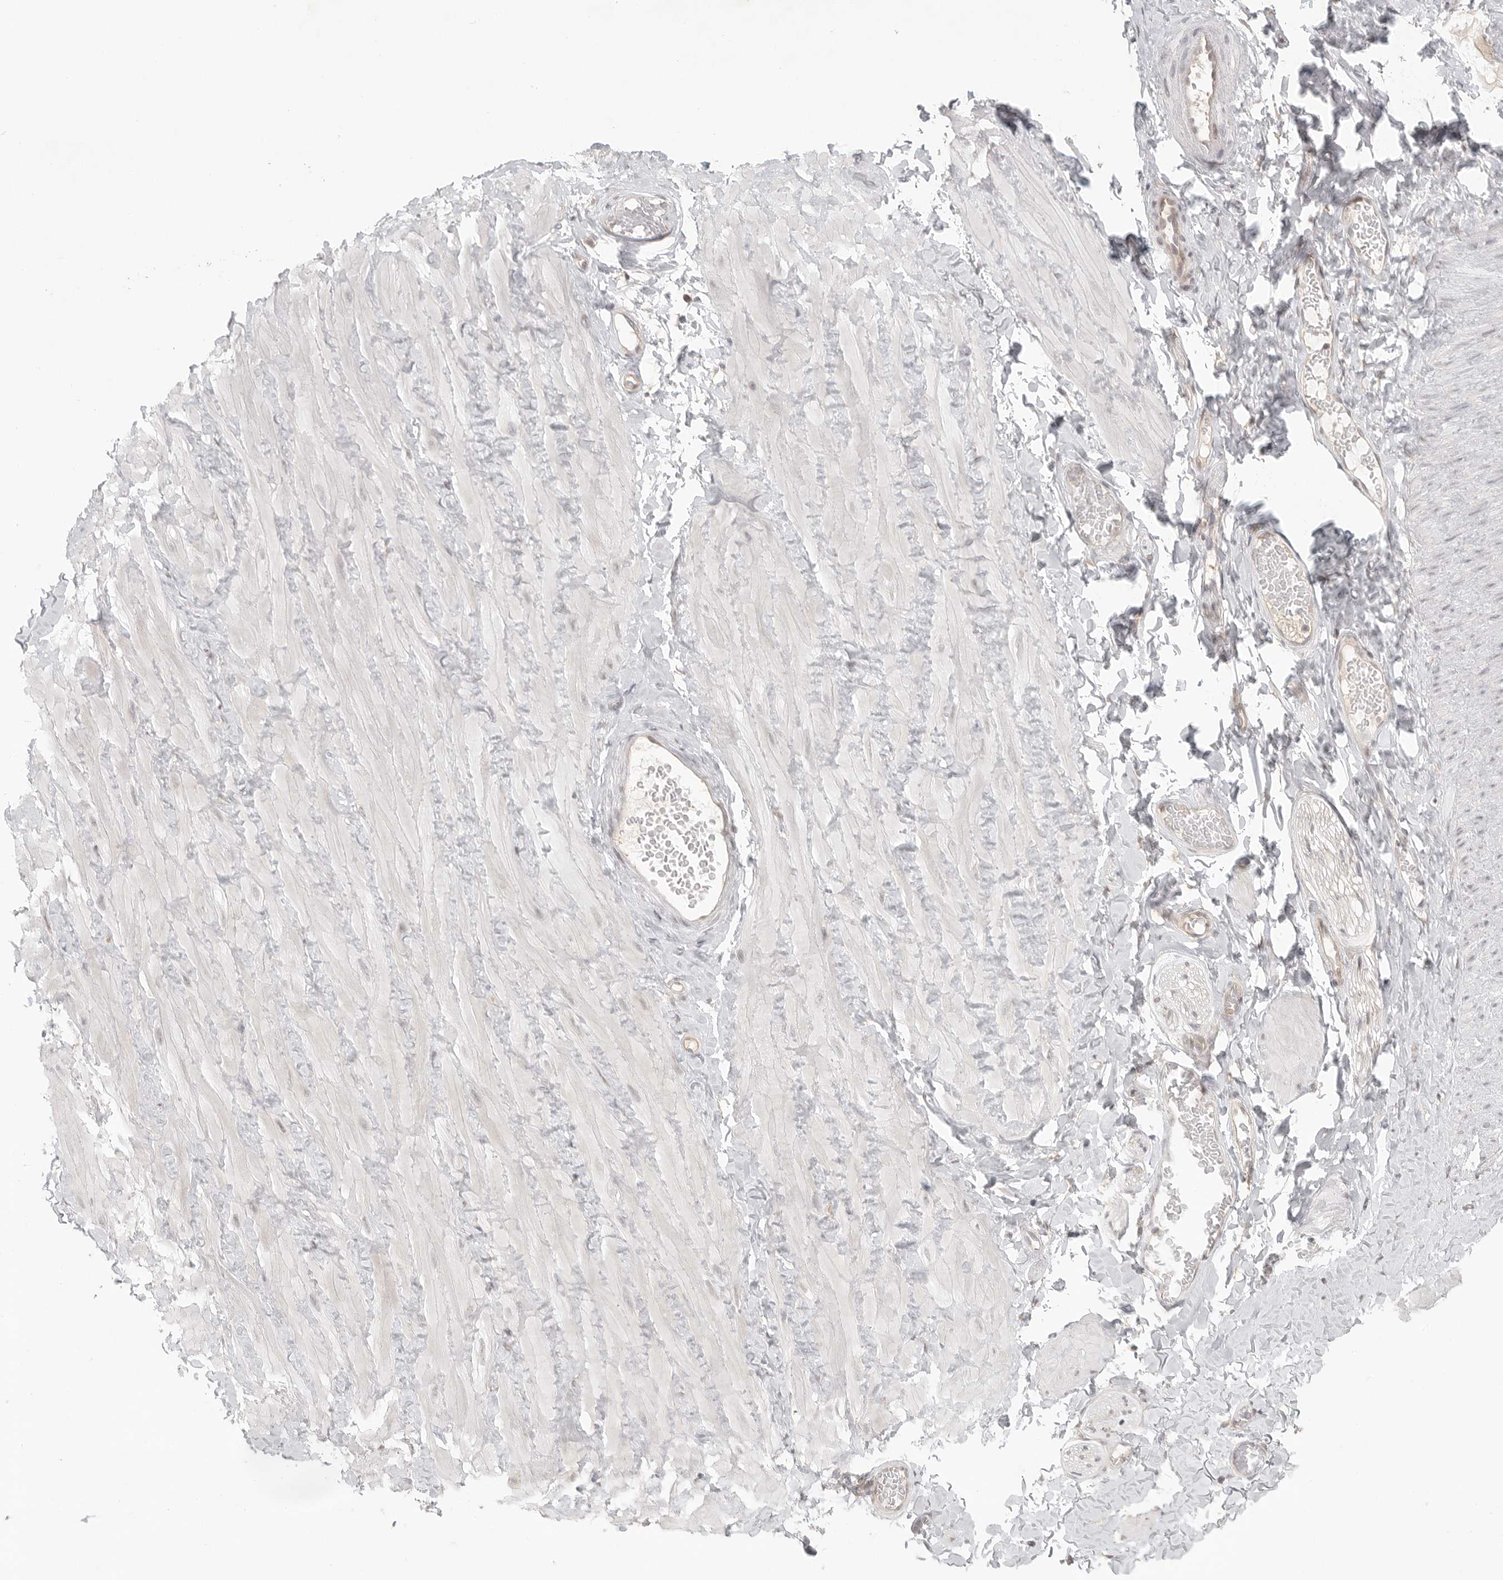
{"staining": {"intensity": "negative", "quantity": "none", "location": "none"}, "tissue": "adipose tissue", "cell_type": "Adipocytes", "image_type": "normal", "snomed": [{"axis": "morphology", "description": "Normal tissue, NOS"}, {"axis": "topography", "description": "Adipose tissue"}, {"axis": "topography", "description": "Vascular tissue"}, {"axis": "topography", "description": "Peripheral nerve tissue"}], "caption": "DAB immunohistochemical staining of unremarkable adipose tissue reveals no significant expression in adipocytes. (DAB (3,3'-diaminobenzidine) IHC visualized using brightfield microscopy, high magnification).", "gene": "HDAC6", "patient": {"sex": "male", "age": 25}}